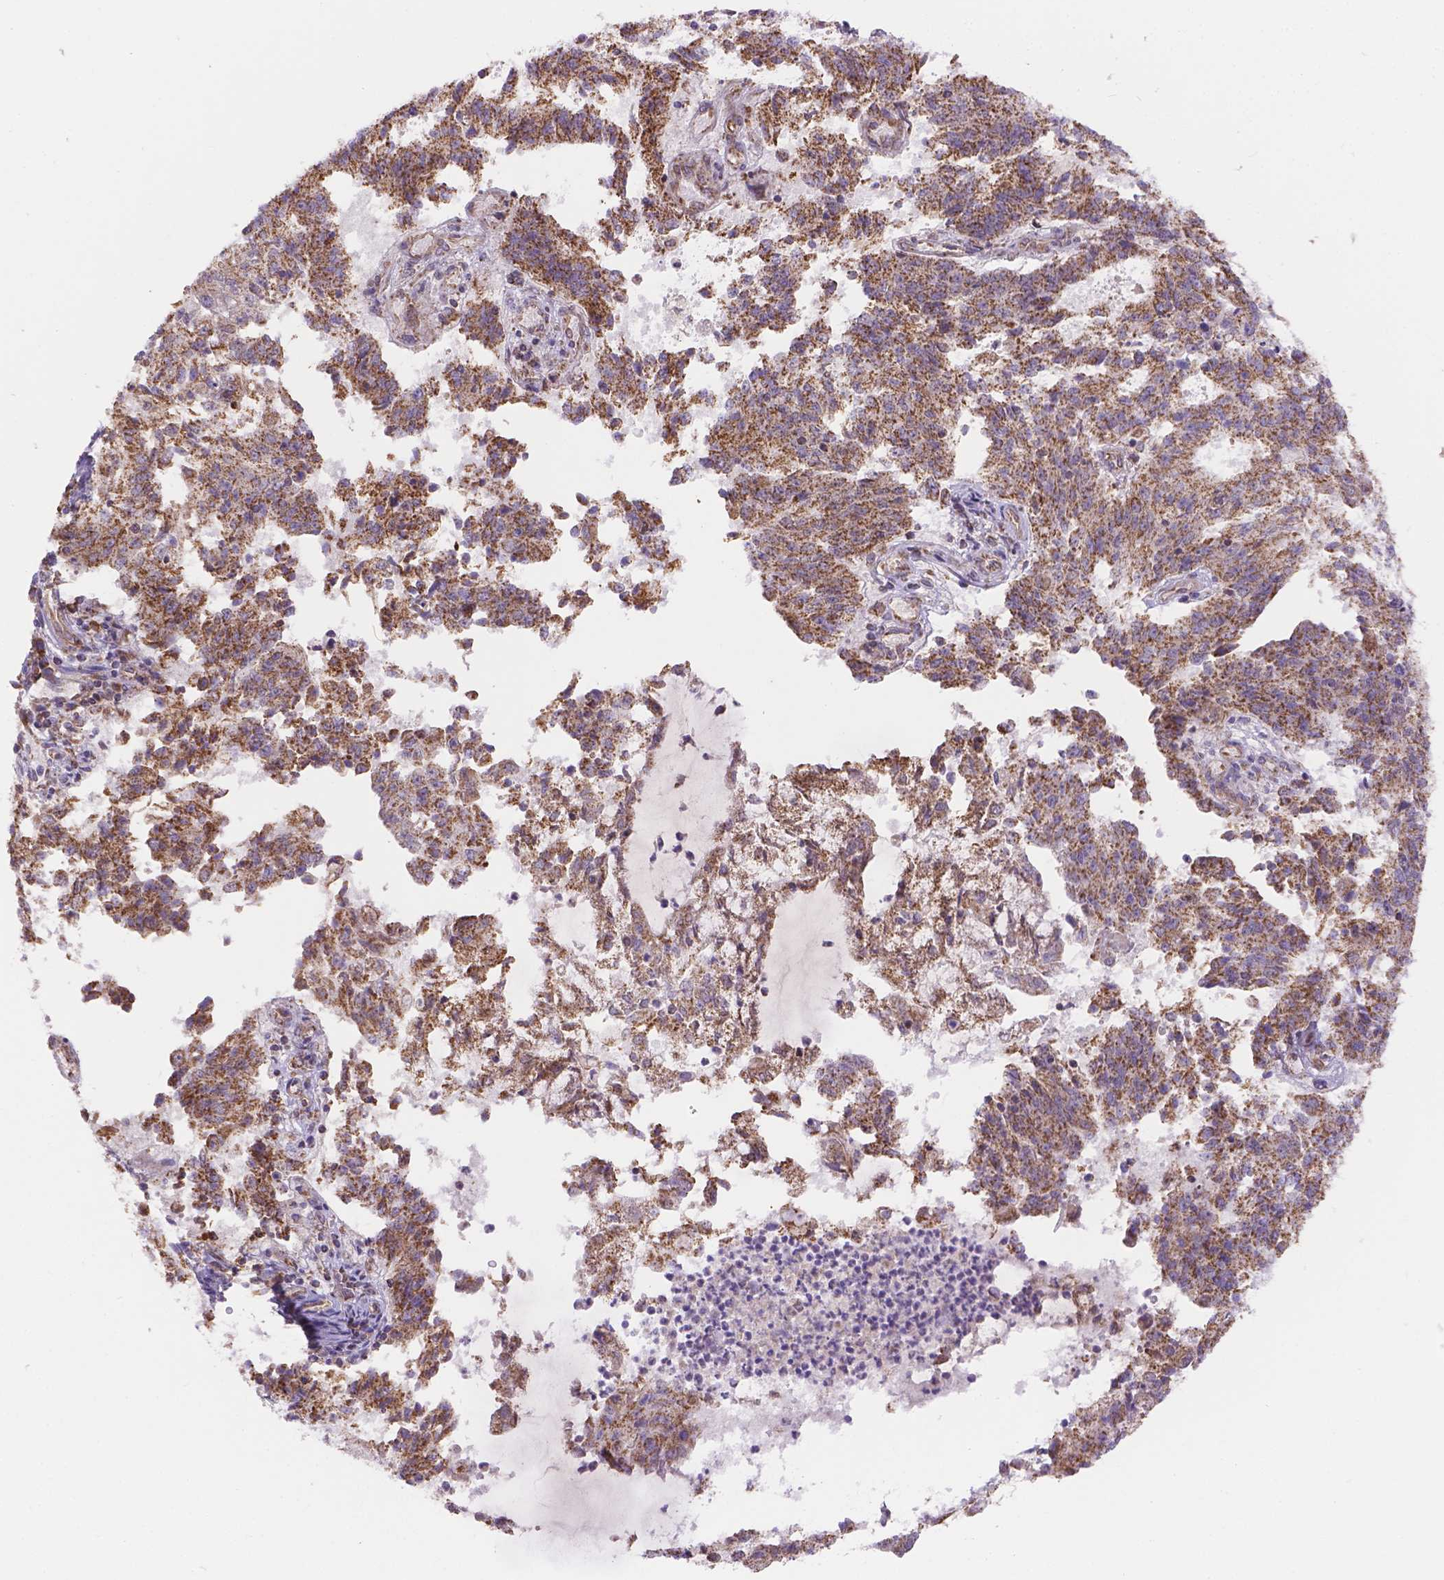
{"staining": {"intensity": "strong", "quantity": ">75%", "location": "cytoplasmic/membranous"}, "tissue": "endometrial cancer", "cell_type": "Tumor cells", "image_type": "cancer", "snomed": [{"axis": "morphology", "description": "Adenocarcinoma, NOS"}, {"axis": "topography", "description": "Endometrium"}], "caption": "Strong cytoplasmic/membranous staining for a protein is appreciated in about >75% of tumor cells of endometrial cancer using IHC.", "gene": "CYYR1", "patient": {"sex": "female", "age": 82}}